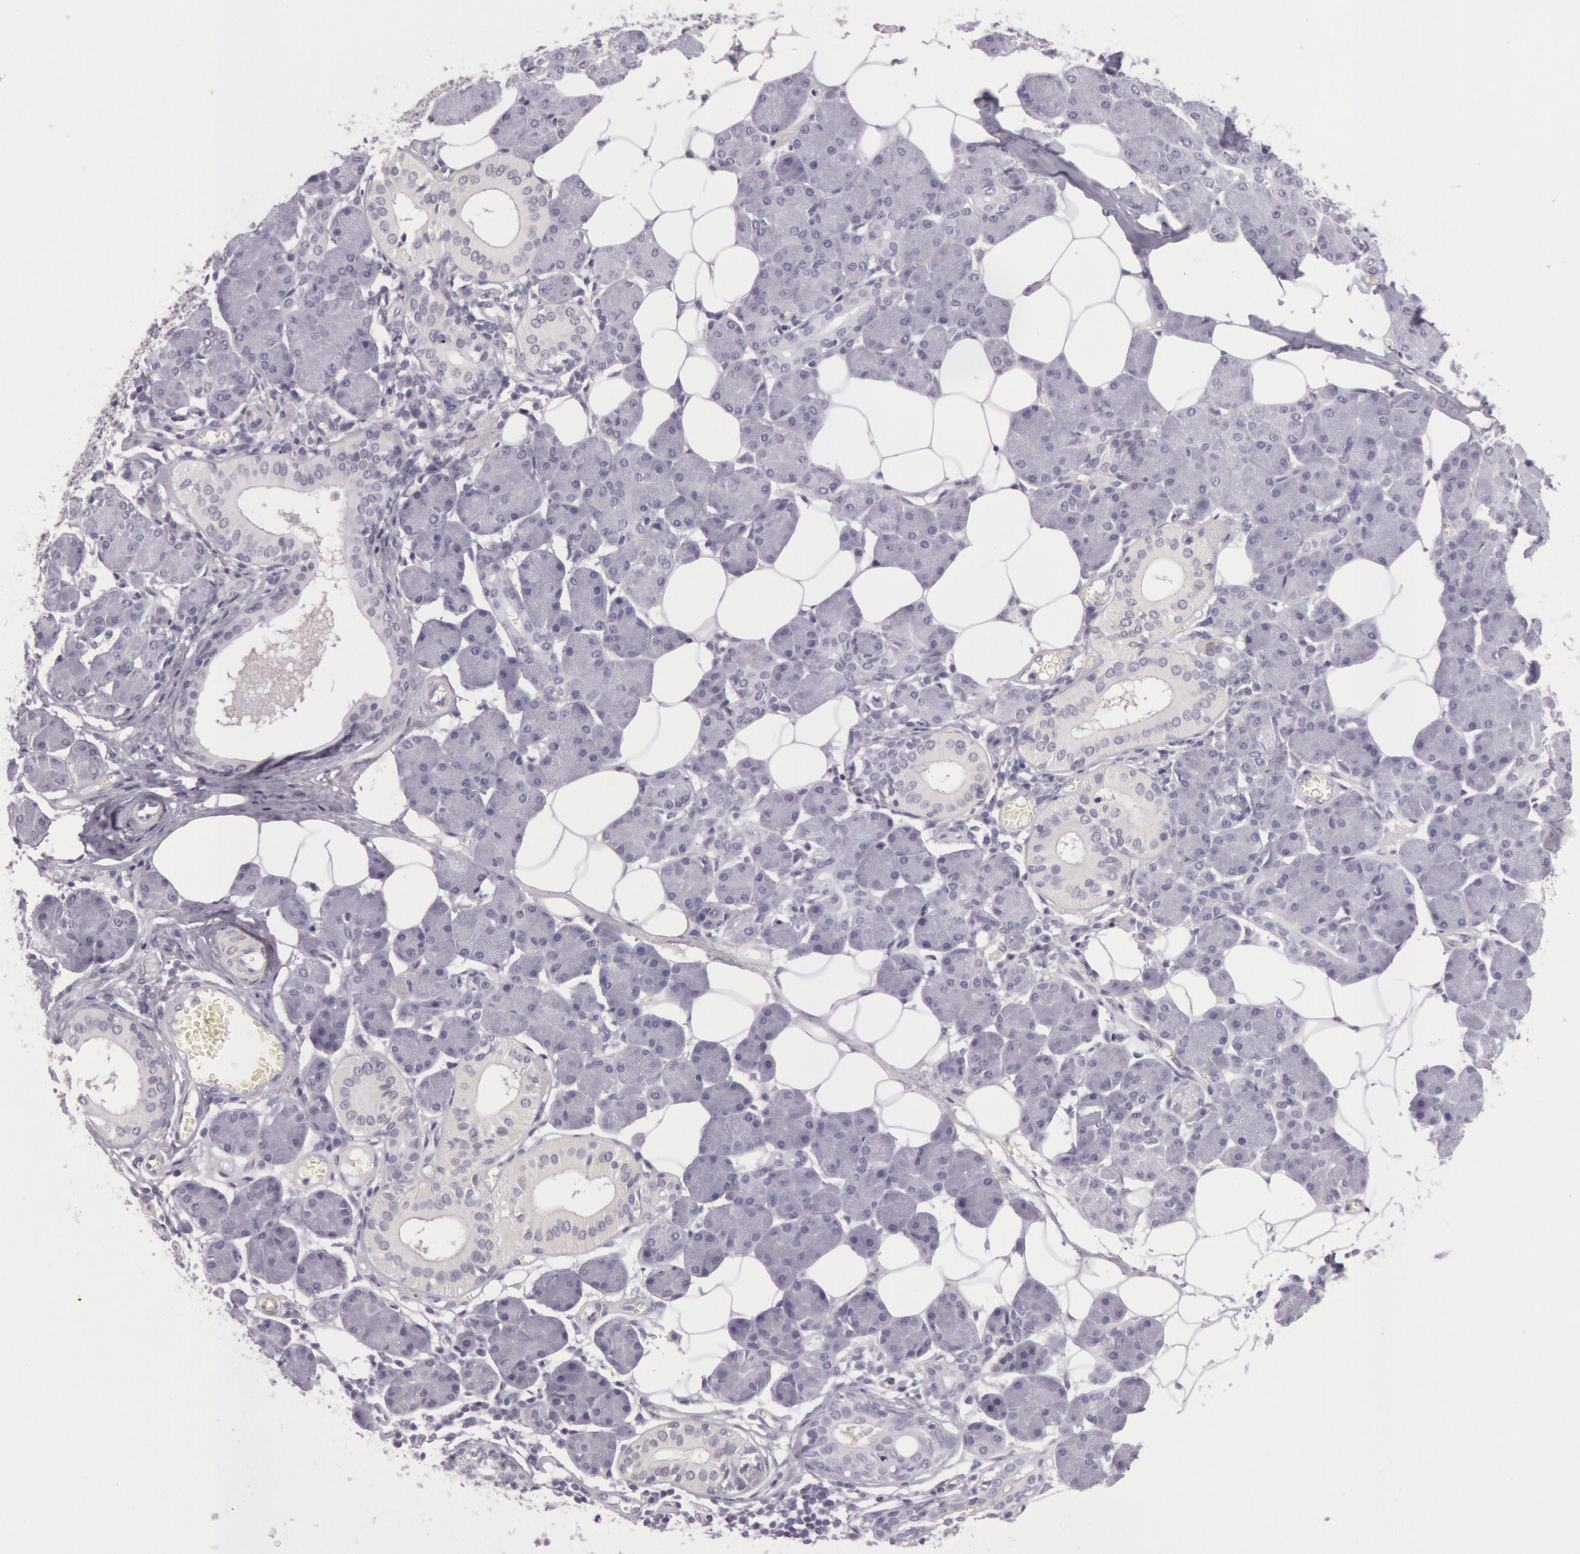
{"staining": {"intensity": "weak", "quantity": "<25%", "location": "cytoplasmic/membranous"}, "tissue": "salivary gland", "cell_type": "Glandular cells", "image_type": "normal", "snomed": [{"axis": "morphology", "description": "Normal tissue, NOS"}, {"axis": "morphology", "description": "Adenoma, NOS"}, {"axis": "topography", "description": "Salivary gland"}], "caption": "Immunohistochemical staining of benign salivary gland reveals no significant positivity in glandular cells.", "gene": "CKB", "patient": {"sex": "female", "age": 32}}